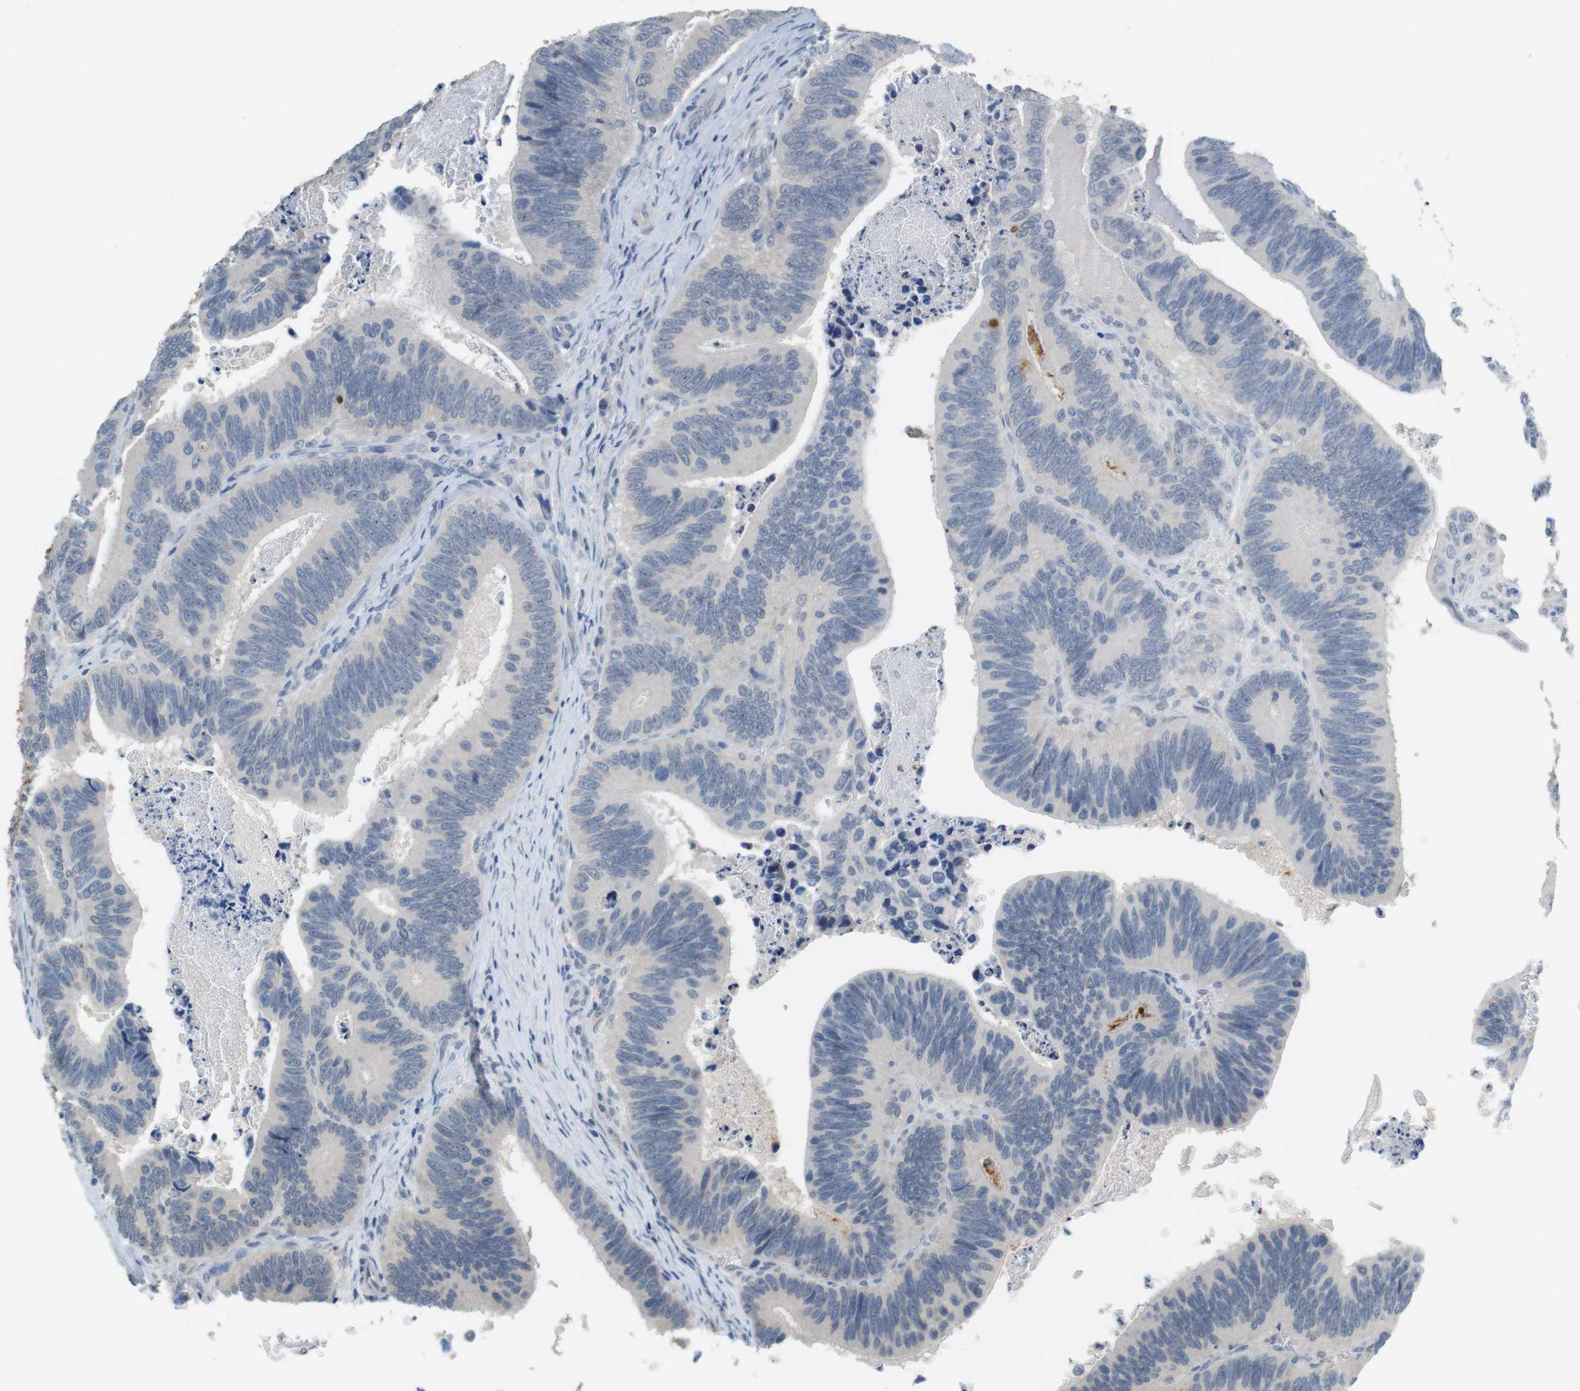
{"staining": {"intensity": "negative", "quantity": "none", "location": "none"}, "tissue": "colorectal cancer", "cell_type": "Tumor cells", "image_type": "cancer", "snomed": [{"axis": "morphology", "description": "Inflammation, NOS"}, {"axis": "morphology", "description": "Adenocarcinoma, NOS"}, {"axis": "topography", "description": "Colon"}], "caption": "DAB (3,3'-diaminobenzidine) immunohistochemical staining of human adenocarcinoma (colorectal) shows no significant staining in tumor cells.", "gene": "MUC5B", "patient": {"sex": "male", "age": 72}}